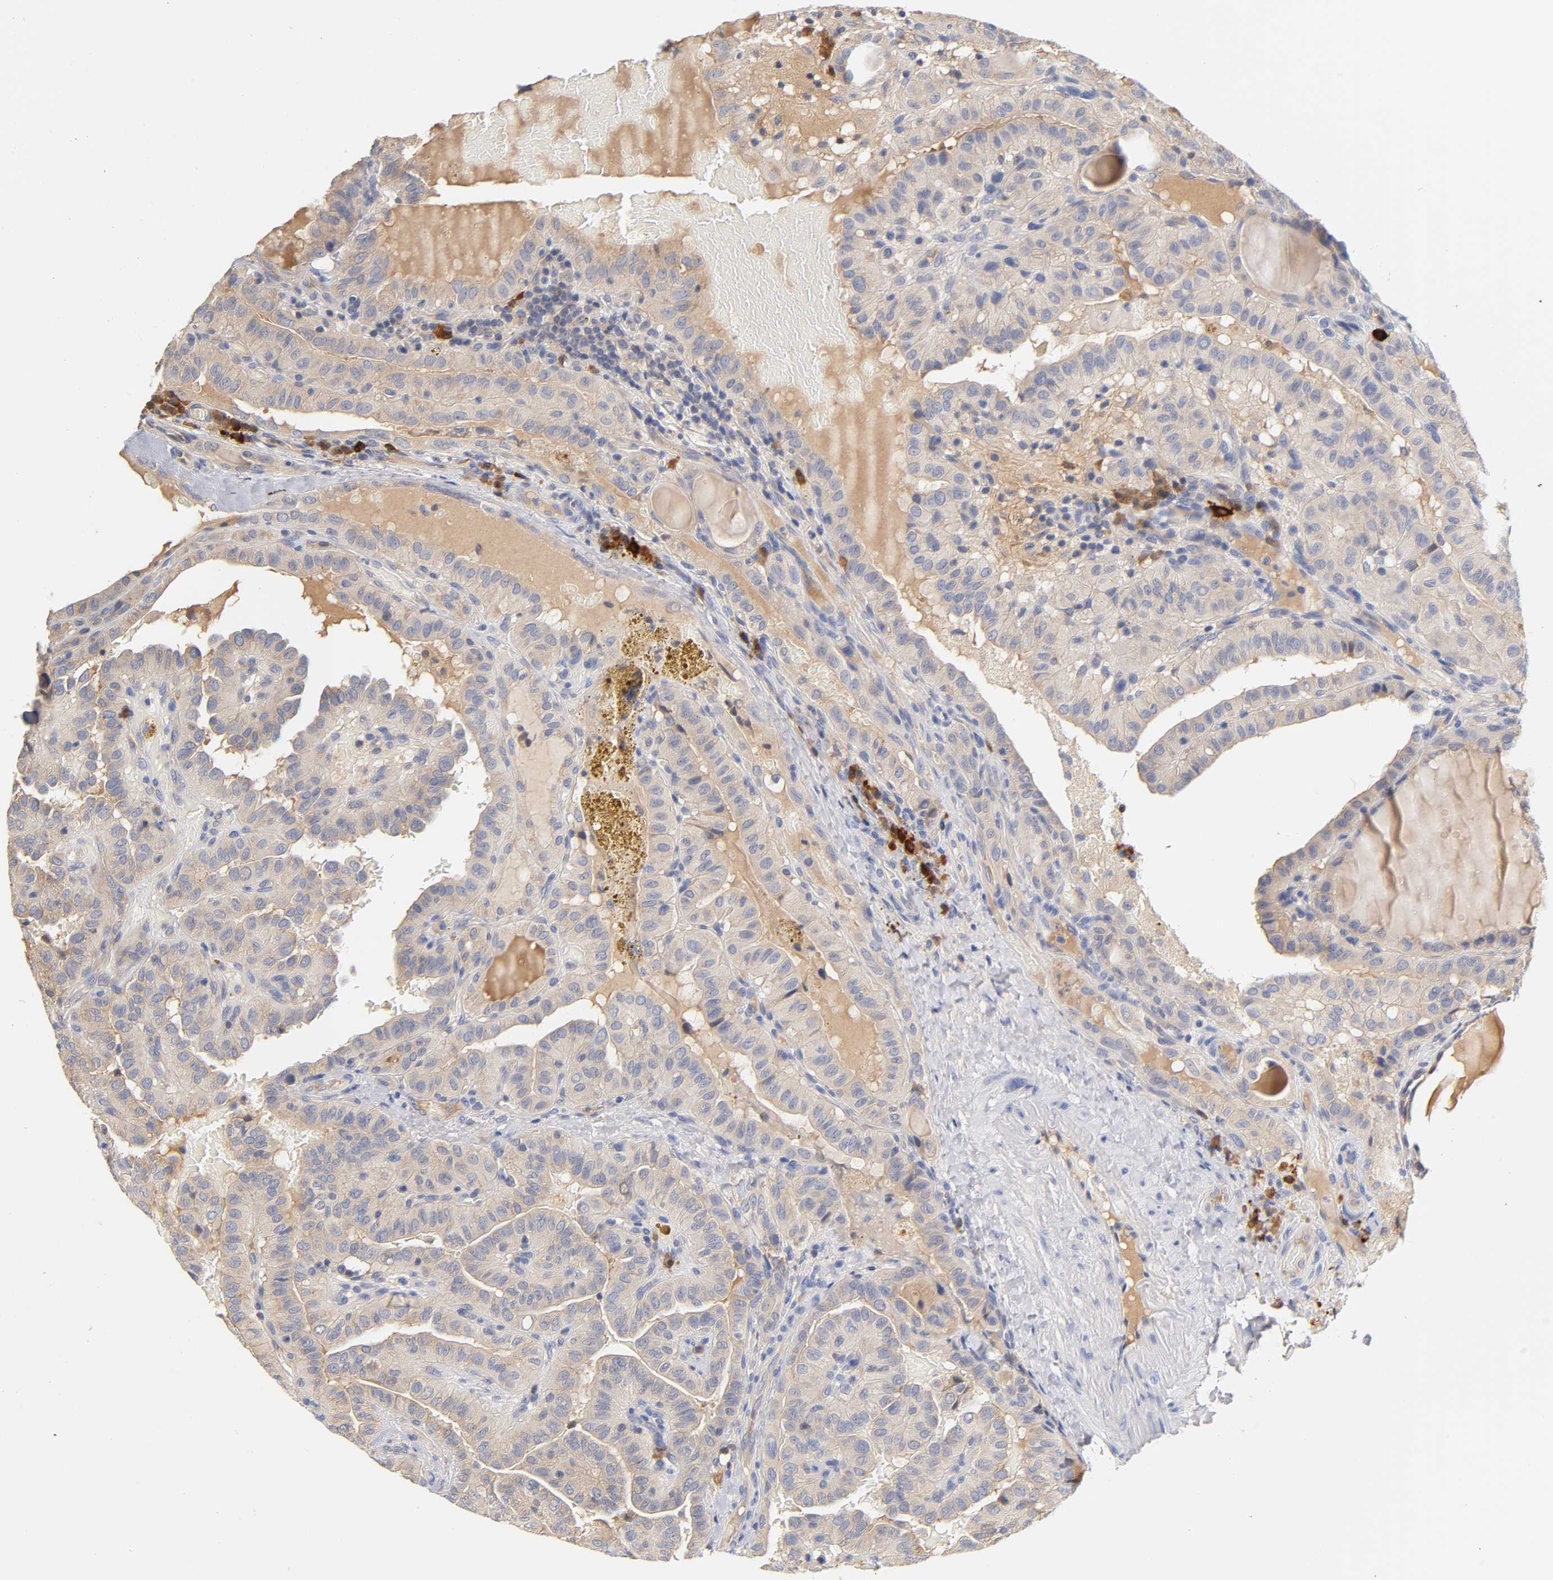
{"staining": {"intensity": "weak", "quantity": ">75%", "location": "cytoplasmic/membranous"}, "tissue": "thyroid cancer", "cell_type": "Tumor cells", "image_type": "cancer", "snomed": [{"axis": "morphology", "description": "Papillary adenocarcinoma, NOS"}, {"axis": "topography", "description": "Thyroid gland"}], "caption": "High-magnification brightfield microscopy of thyroid cancer (papillary adenocarcinoma) stained with DAB (brown) and counterstained with hematoxylin (blue). tumor cells exhibit weak cytoplasmic/membranous expression is seen in approximately>75% of cells. The staining was performed using DAB, with brown indicating positive protein expression. Nuclei are stained blue with hematoxylin.", "gene": "RPS29", "patient": {"sex": "male", "age": 77}}